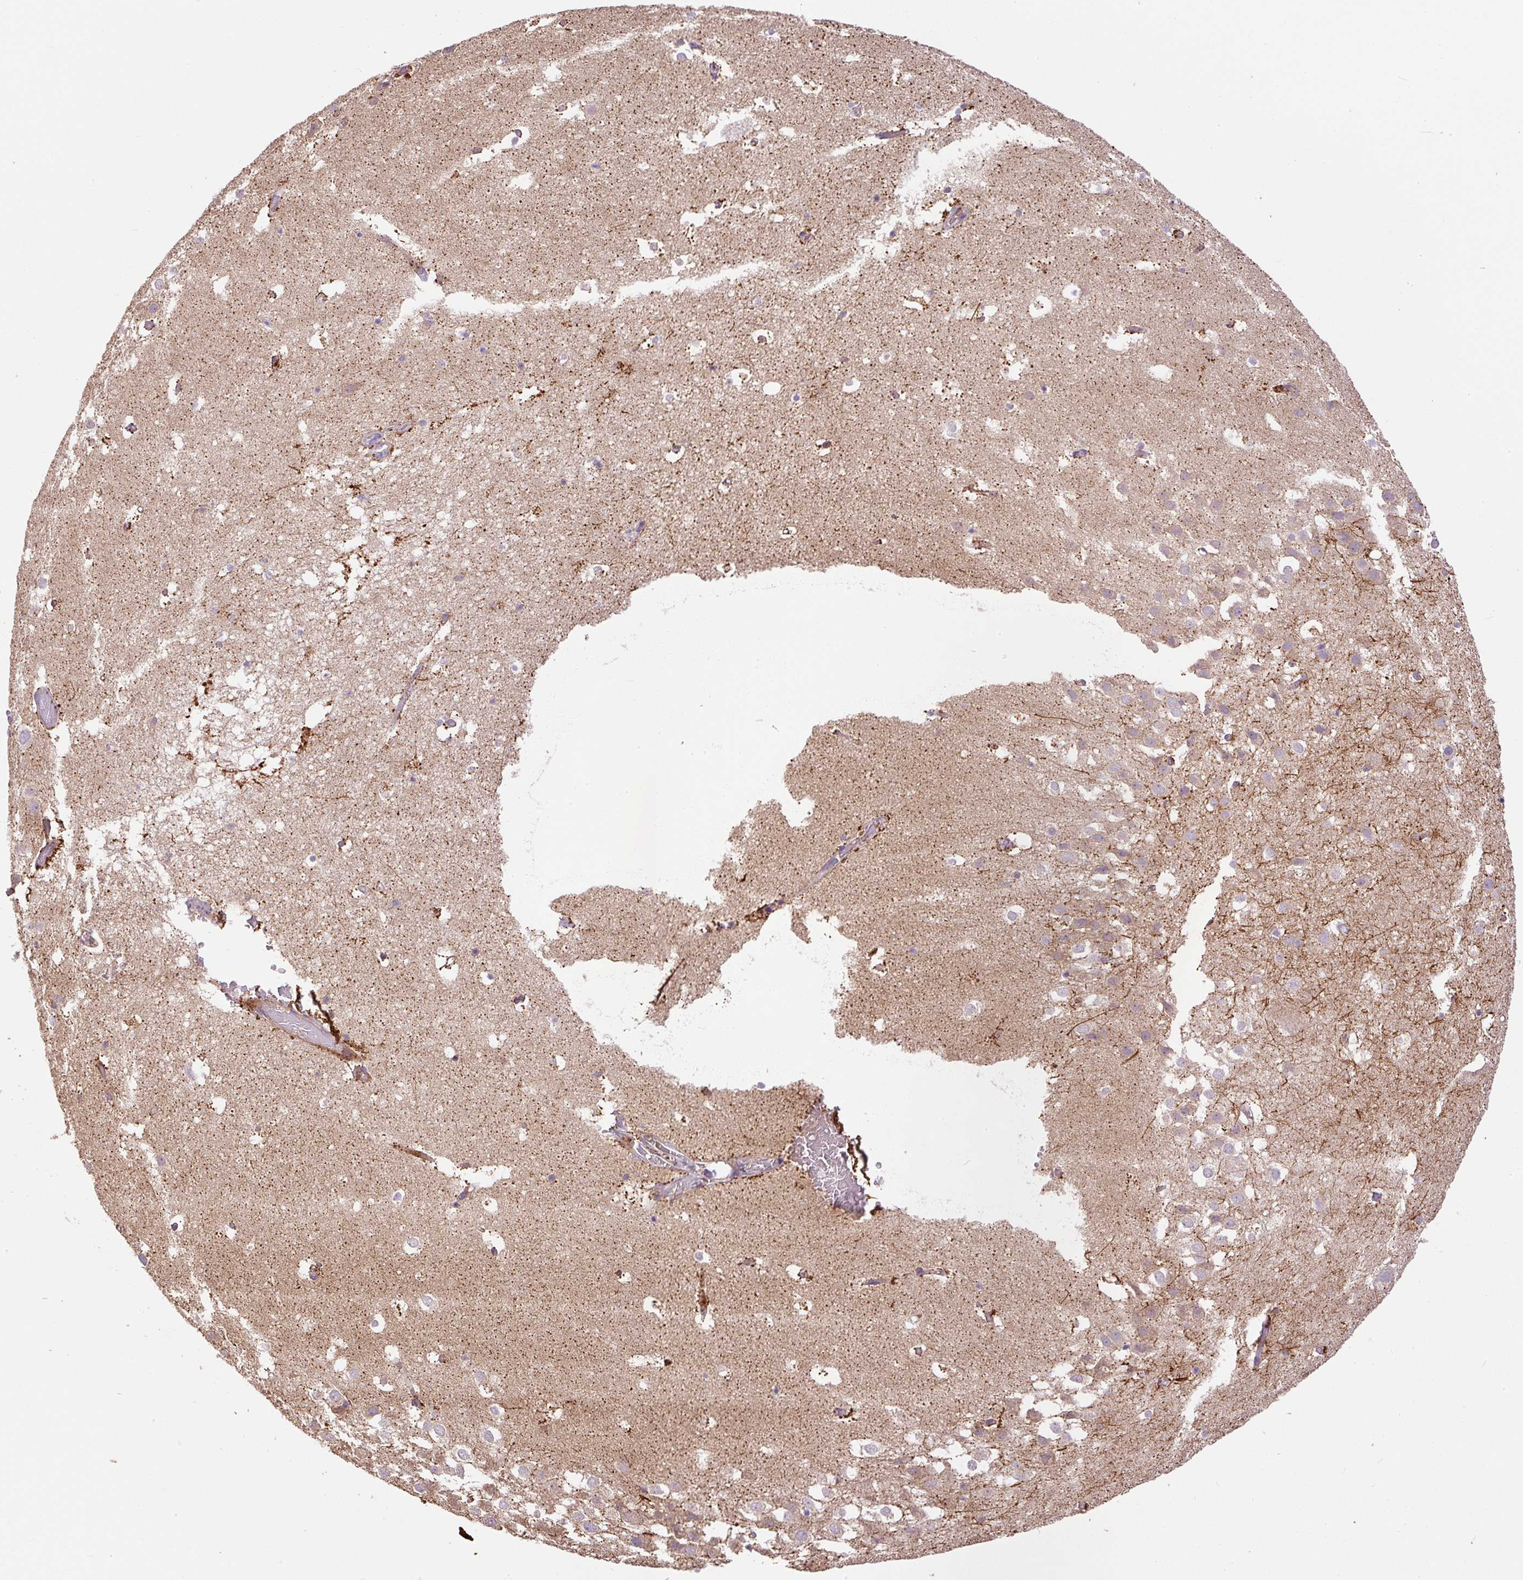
{"staining": {"intensity": "negative", "quantity": "none", "location": "none"}, "tissue": "hippocampus", "cell_type": "Glial cells", "image_type": "normal", "snomed": [{"axis": "morphology", "description": "Normal tissue, NOS"}, {"axis": "topography", "description": "Hippocampus"}], "caption": "Immunohistochemistry histopathology image of normal hippocampus stained for a protein (brown), which displays no staining in glial cells.", "gene": "DAPK1", "patient": {"sex": "female", "age": 52}}